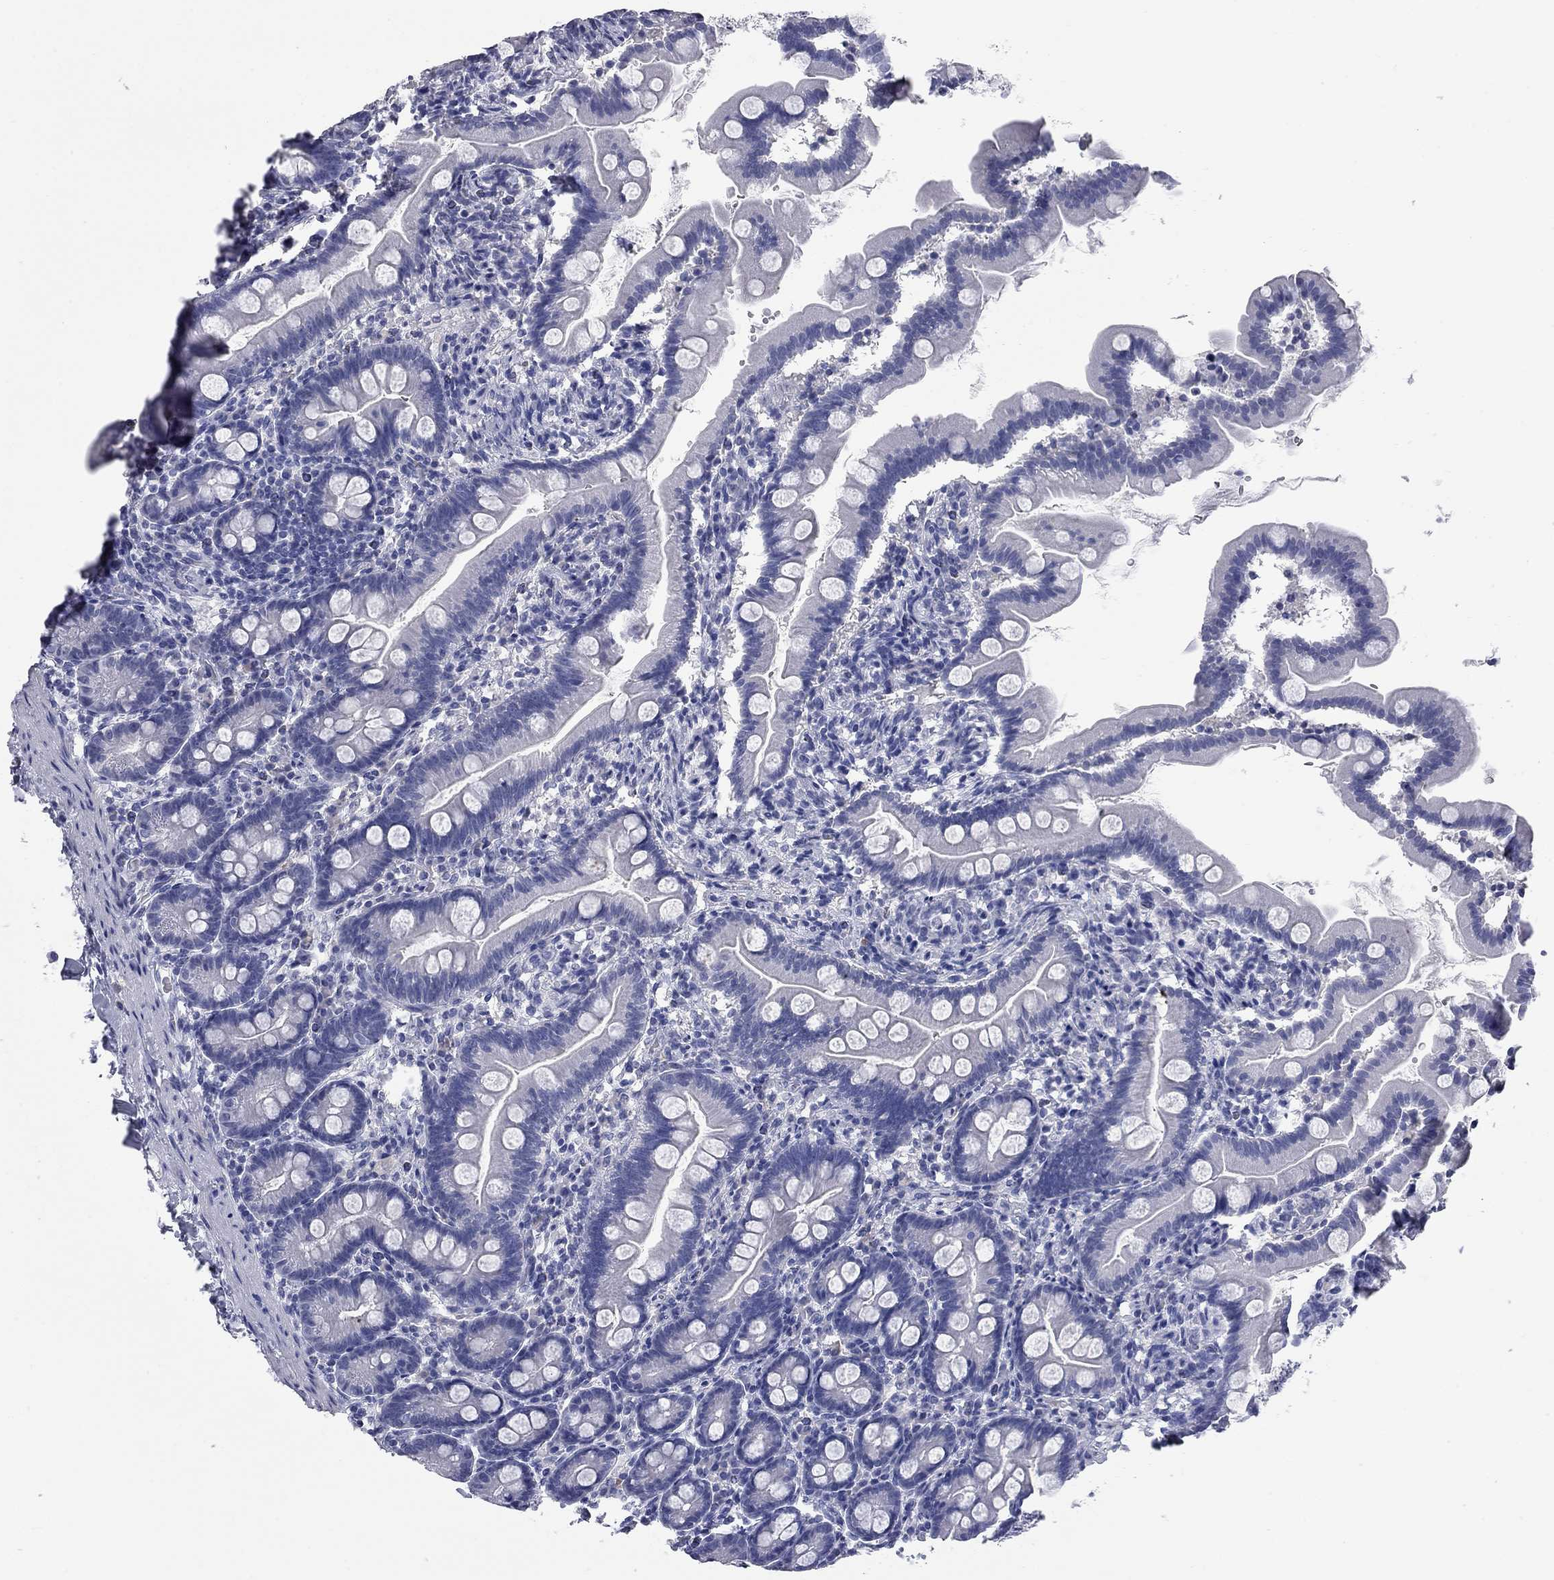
{"staining": {"intensity": "negative", "quantity": "none", "location": "none"}, "tissue": "small intestine", "cell_type": "Glandular cells", "image_type": "normal", "snomed": [{"axis": "morphology", "description": "Normal tissue, NOS"}, {"axis": "topography", "description": "Small intestine"}], "caption": "Immunohistochemistry photomicrograph of unremarkable small intestine stained for a protein (brown), which demonstrates no positivity in glandular cells. (Immunohistochemistry (ihc), brightfield microscopy, high magnification).", "gene": "FAM221B", "patient": {"sex": "female", "age": 44}}